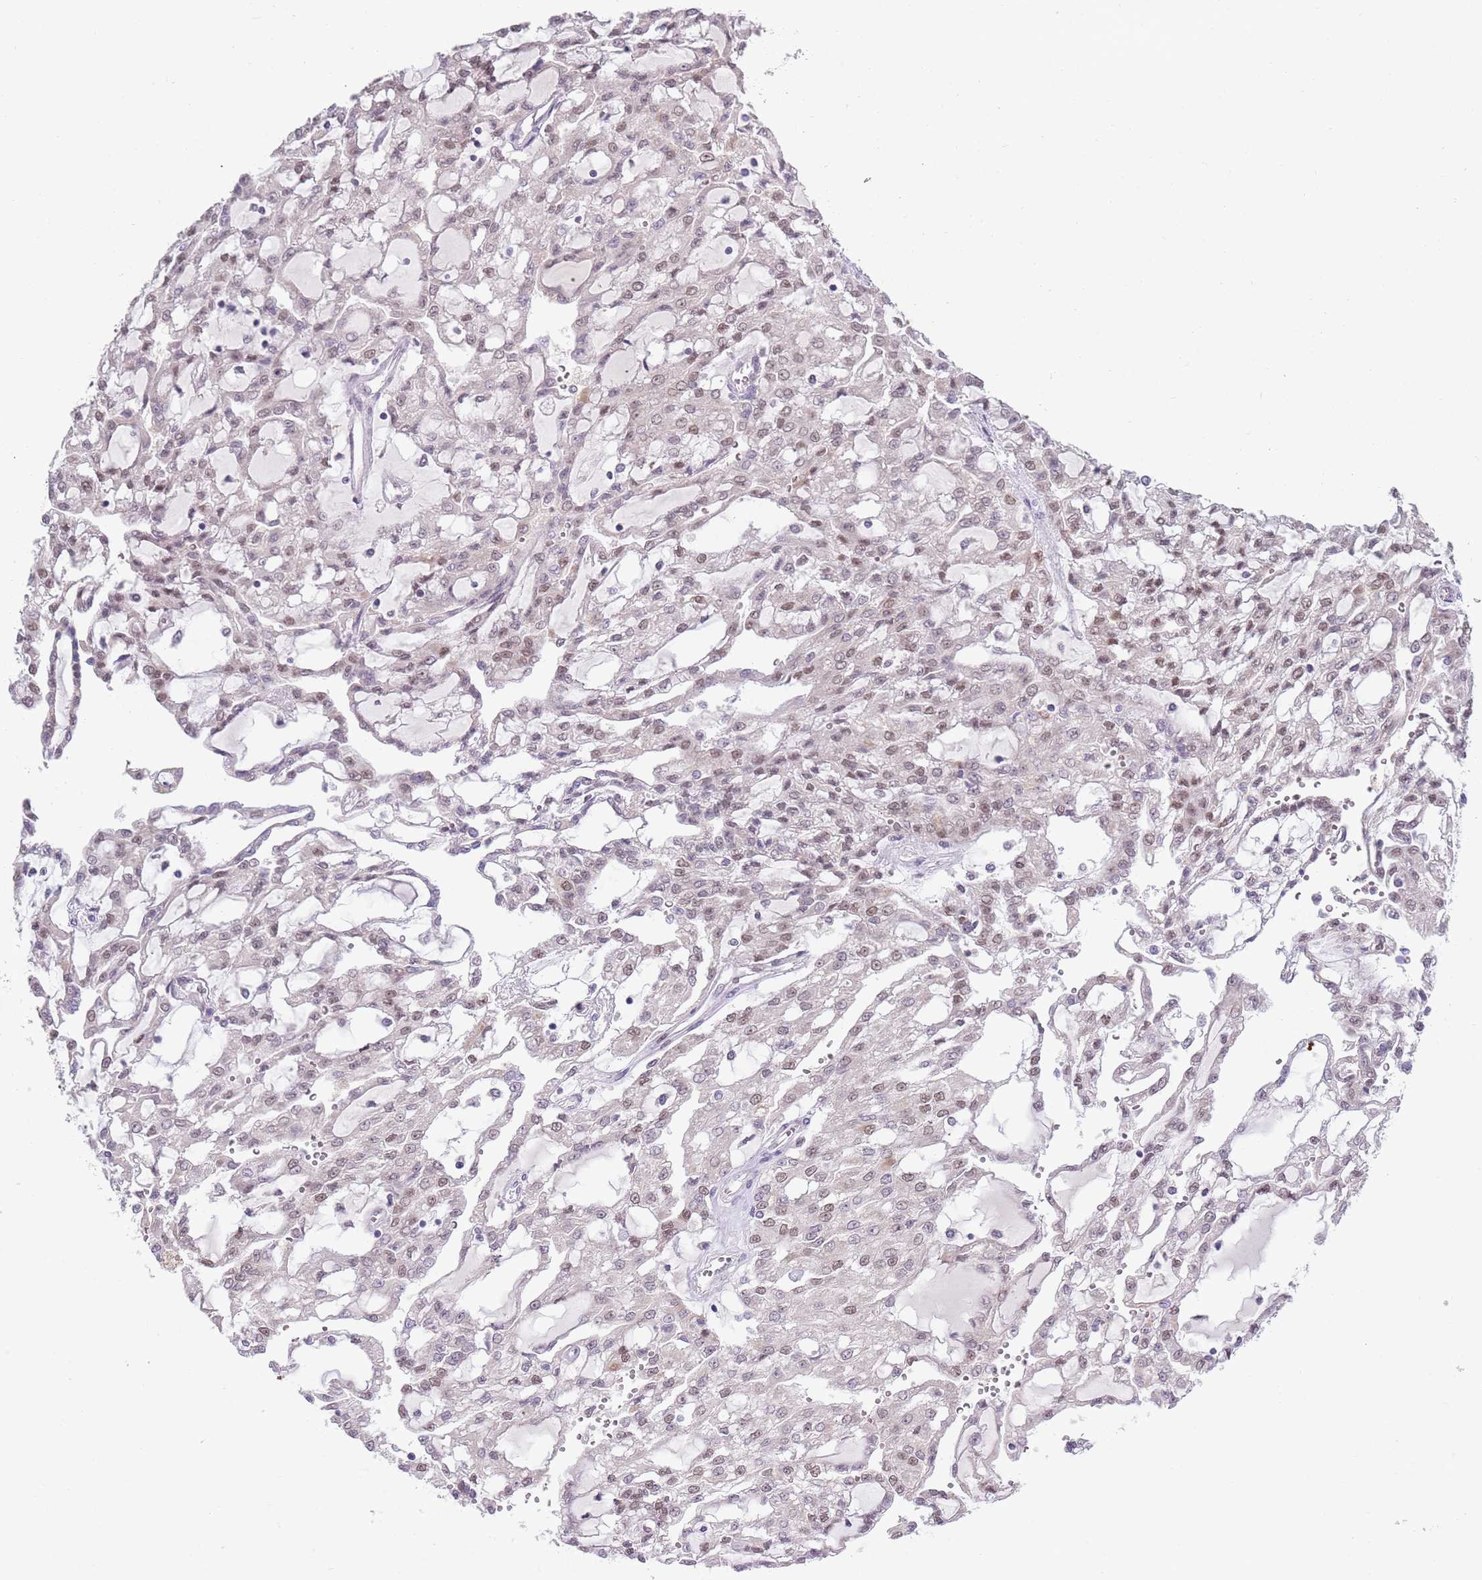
{"staining": {"intensity": "weak", "quantity": "25%-75%", "location": "nuclear"}, "tissue": "renal cancer", "cell_type": "Tumor cells", "image_type": "cancer", "snomed": [{"axis": "morphology", "description": "Adenocarcinoma, NOS"}, {"axis": "topography", "description": "Kidney"}], "caption": "Immunohistochemical staining of renal cancer exhibits low levels of weak nuclear protein expression in approximately 25%-75% of tumor cells. (Stains: DAB in brown, nuclei in blue, Microscopy: brightfield microscopy at high magnification).", "gene": "SEPHS2", "patient": {"sex": "male", "age": 63}}